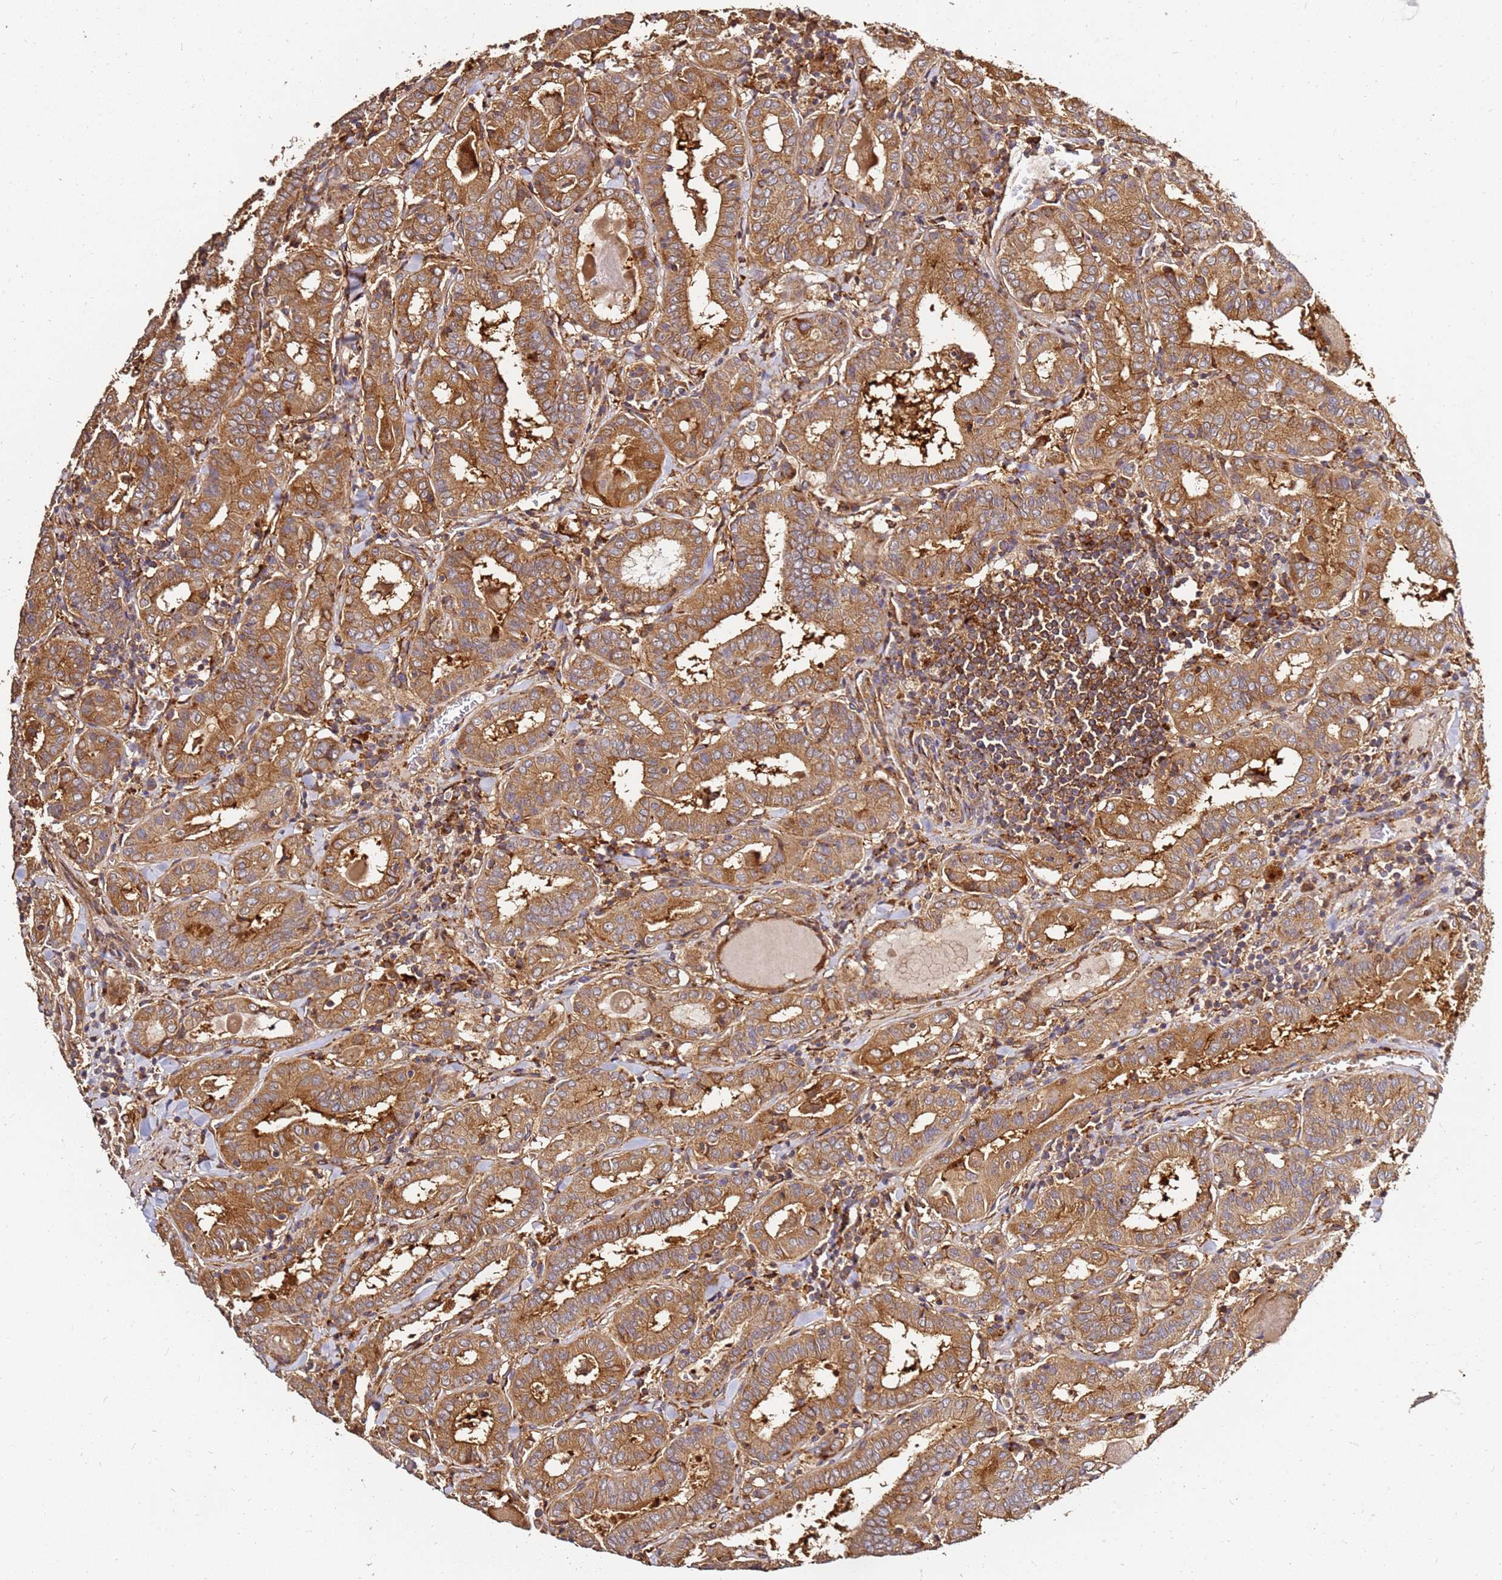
{"staining": {"intensity": "moderate", "quantity": ">75%", "location": "cytoplasmic/membranous"}, "tissue": "thyroid cancer", "cell_type": "Tumor cells", "image_type": "cancer", "snomed": [{"axis": "morphology", "description": "Papillary adenocarcinoma, NOS"}, {"axis": "topography", "description": "Thyroid gland"}], "caption": "DAB (3,3'-diaminobenzidine) immunohistochemical staining of thyroid cancer shows moderate cytoplasmic/membranous protein positivity in approximately >75% of tumor cells.", "gene": "DVL3", "patient": {"sex": "female", "age": 72}}